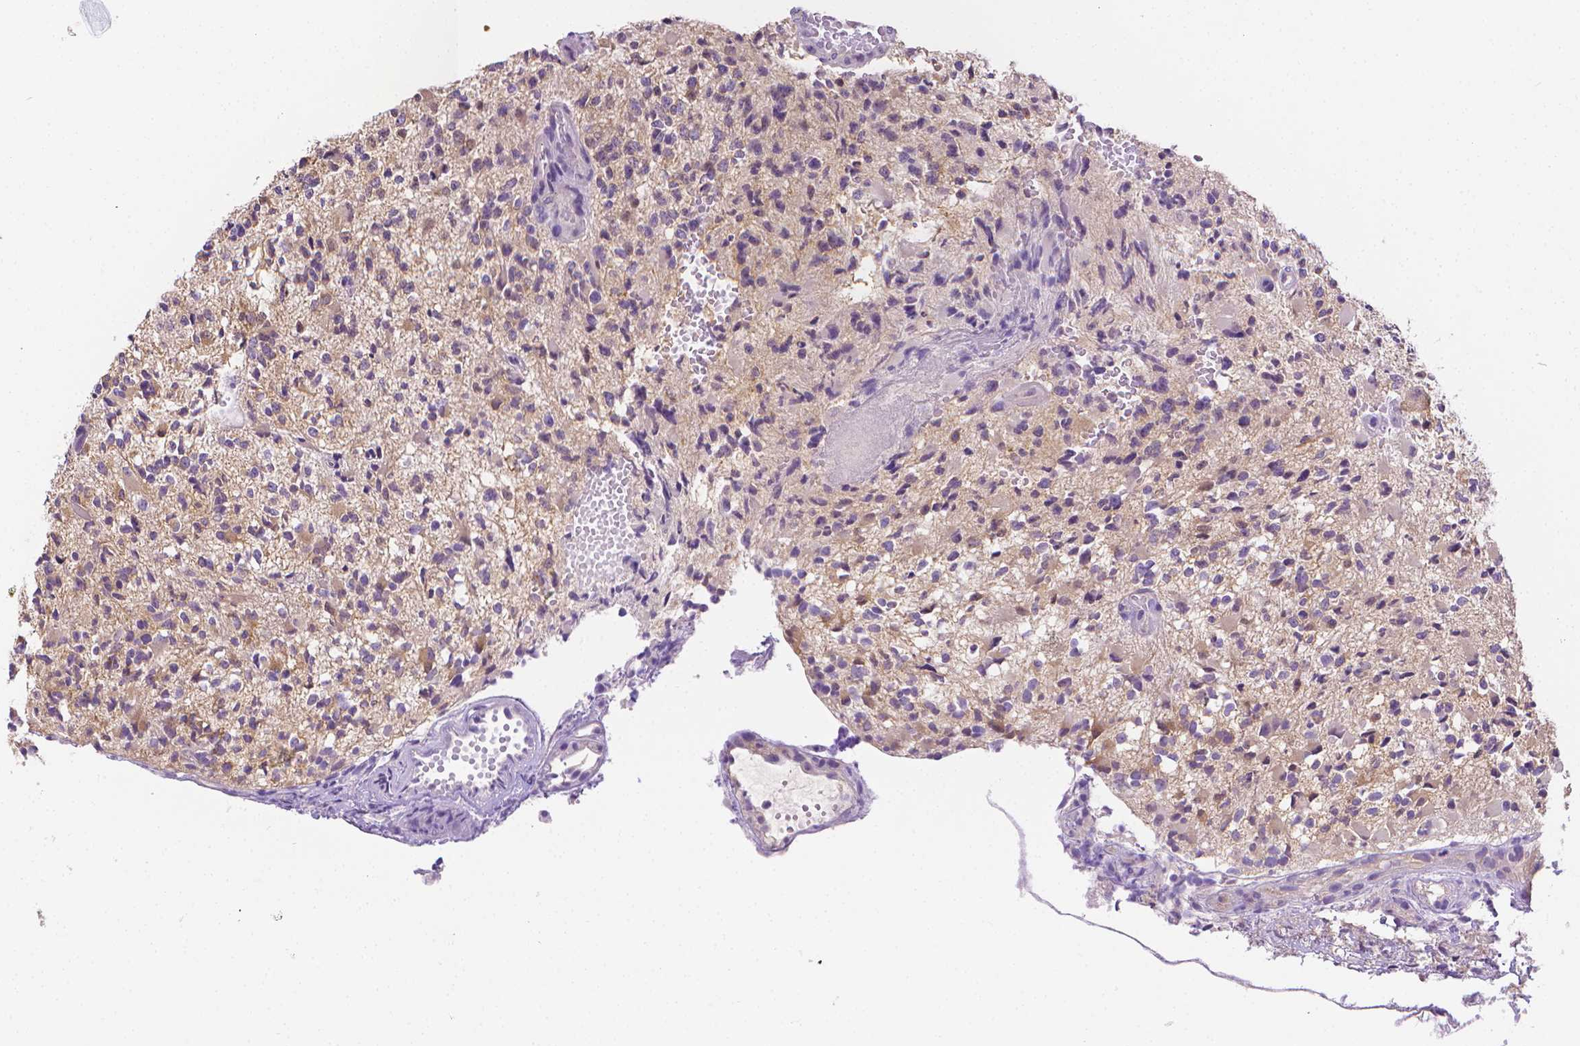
{"staining": {"intensity": "weak", "quantity": ">75%", "location": "cytoplasmic/membranous"}, "tissue": "glioma", "cell_type": "Tumor cells", "image_type": "cancer", "snomed": [{"axis": "morphology", "description": "Glioma, malignant, High grade"}, {"axis": "topography", "description": "Brain"}], "caption": "A histopathology image showing weak cytoplasmic/membranous positivity in approximately >75% of tumor cells in glioma, as visualized by brown immunohistochemical staining.", "gene": "FASN", "patient": {"sex": "female", "age": 63}}